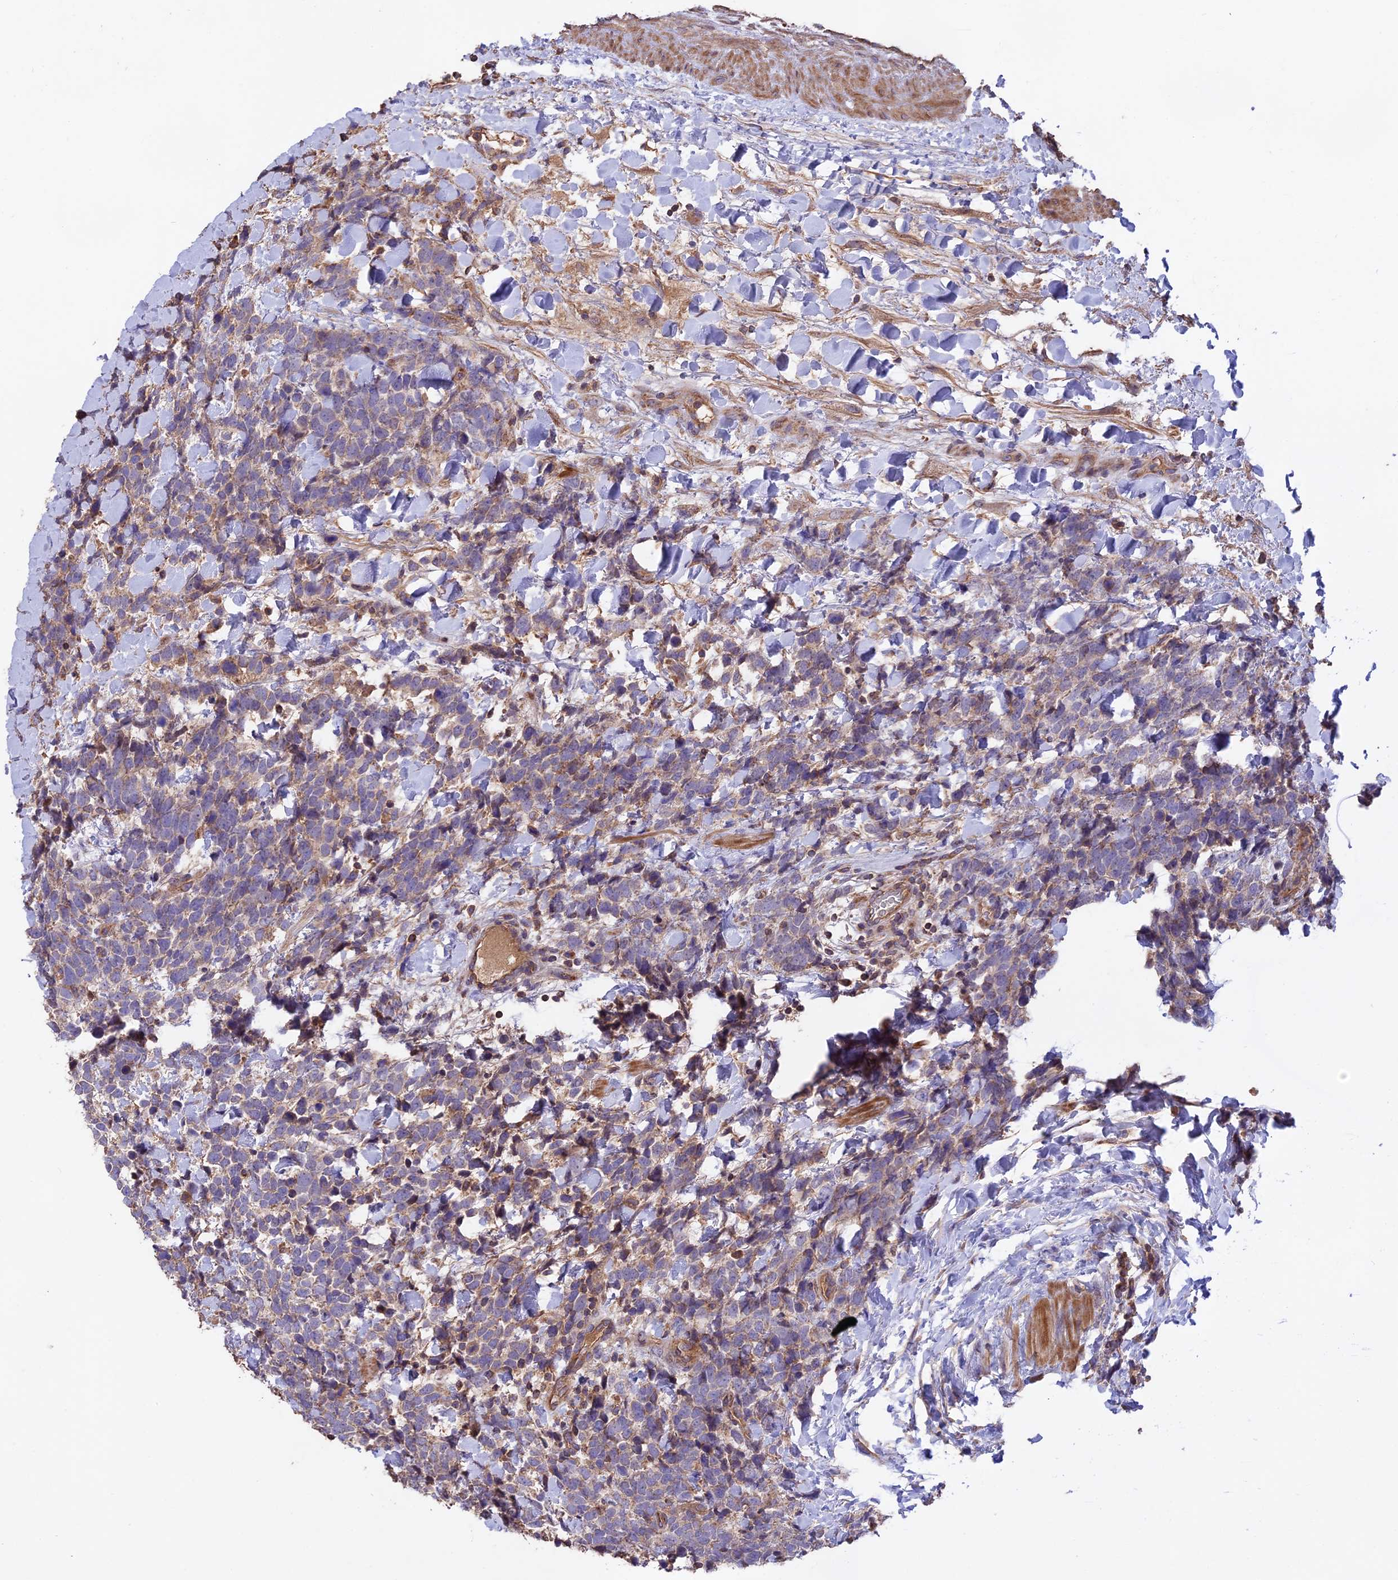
{"staining": {"intensity": "weak", "quantity": "25%-75%", "location": "cytoplasmic/membranous"}, "tissue": "urothelial cancer", "cell_type": "Tumor cells", "image_type": "cancer", "snomed": [{"axis": "morphology", "description": "Urothelial carcinoma, High grade"}, {"axis": "topography", "description": "Urinary bladder"}], "caption": "IHC staining of high-grade urothelial carcinoma, which exhibits low levels of weak cytoplasmic/membranous staining in approximately 25%-75% of tumor cells indicating weak cytoplasmic/membranous protein expression. The staining was performed using DAB (3,3'-diaminobenzidine) (brown) for protein detection and nuclei were counterstained in hematoxylin (blue).", "gene": "NUDT8", "patient": {"sex": "female", "age": 82}}